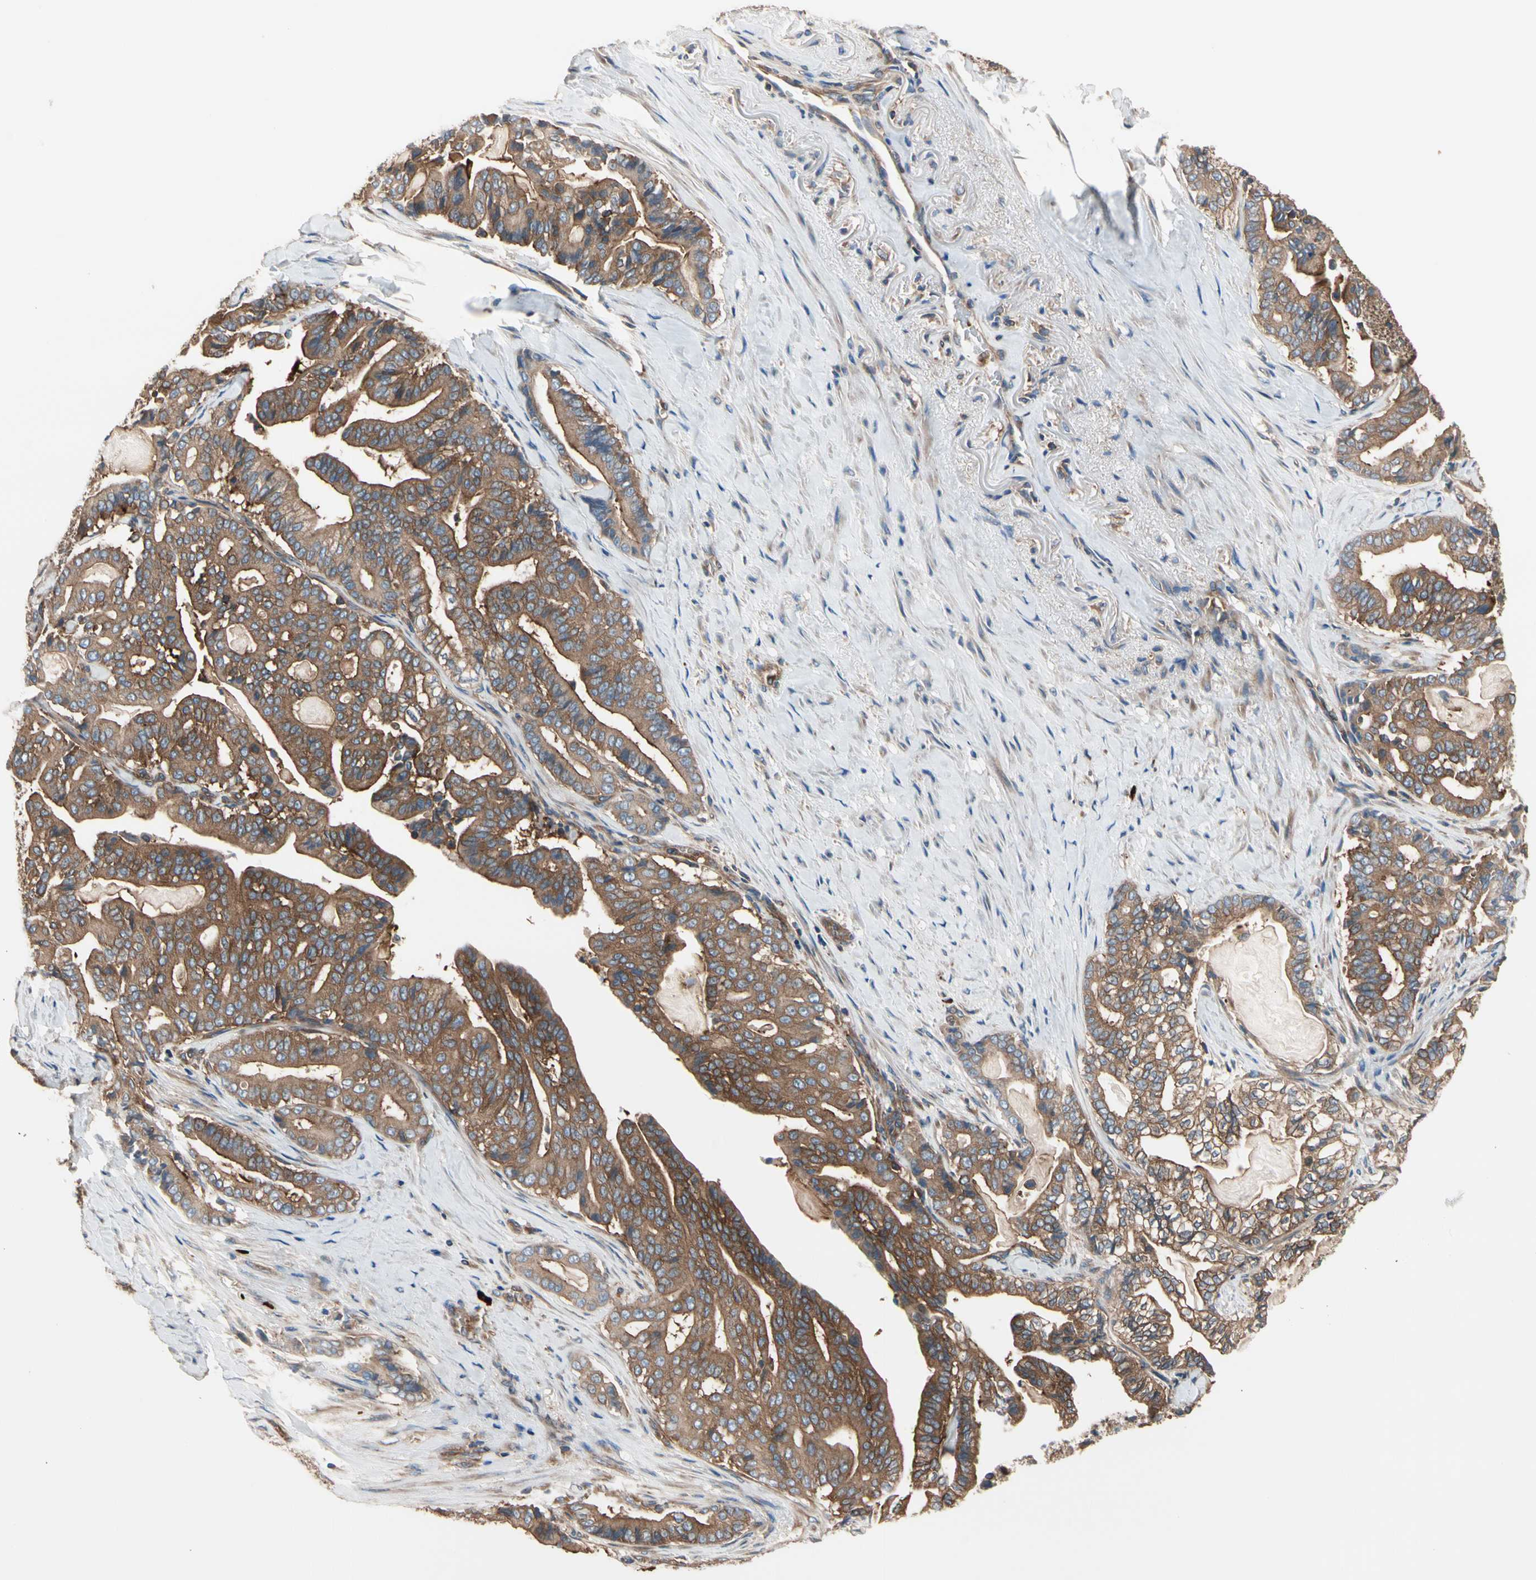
{"staining": {"intensity": "moderate", "quantity": ">75%", "location": "cytoplasmic/membranous"}, "tissue": "pancreatic cancer", "cell_type": "Tumor cells", "image_type": "cancer", "snomed": [{"axis": "morphology", "description": "Adenocarcinoma, NOS"}, {"axis": "topography", "description": "Pancreas"}], "caption": "This is a photomicrograph of immunohistochemistry (IHC) staining of adenocarcinoma (pancreatic), which shows moderate expression in the cytoplasmic/membranous of tumor cells.", "gene": "ROCK1", "patient": {"sex": "male", "age": 63}}